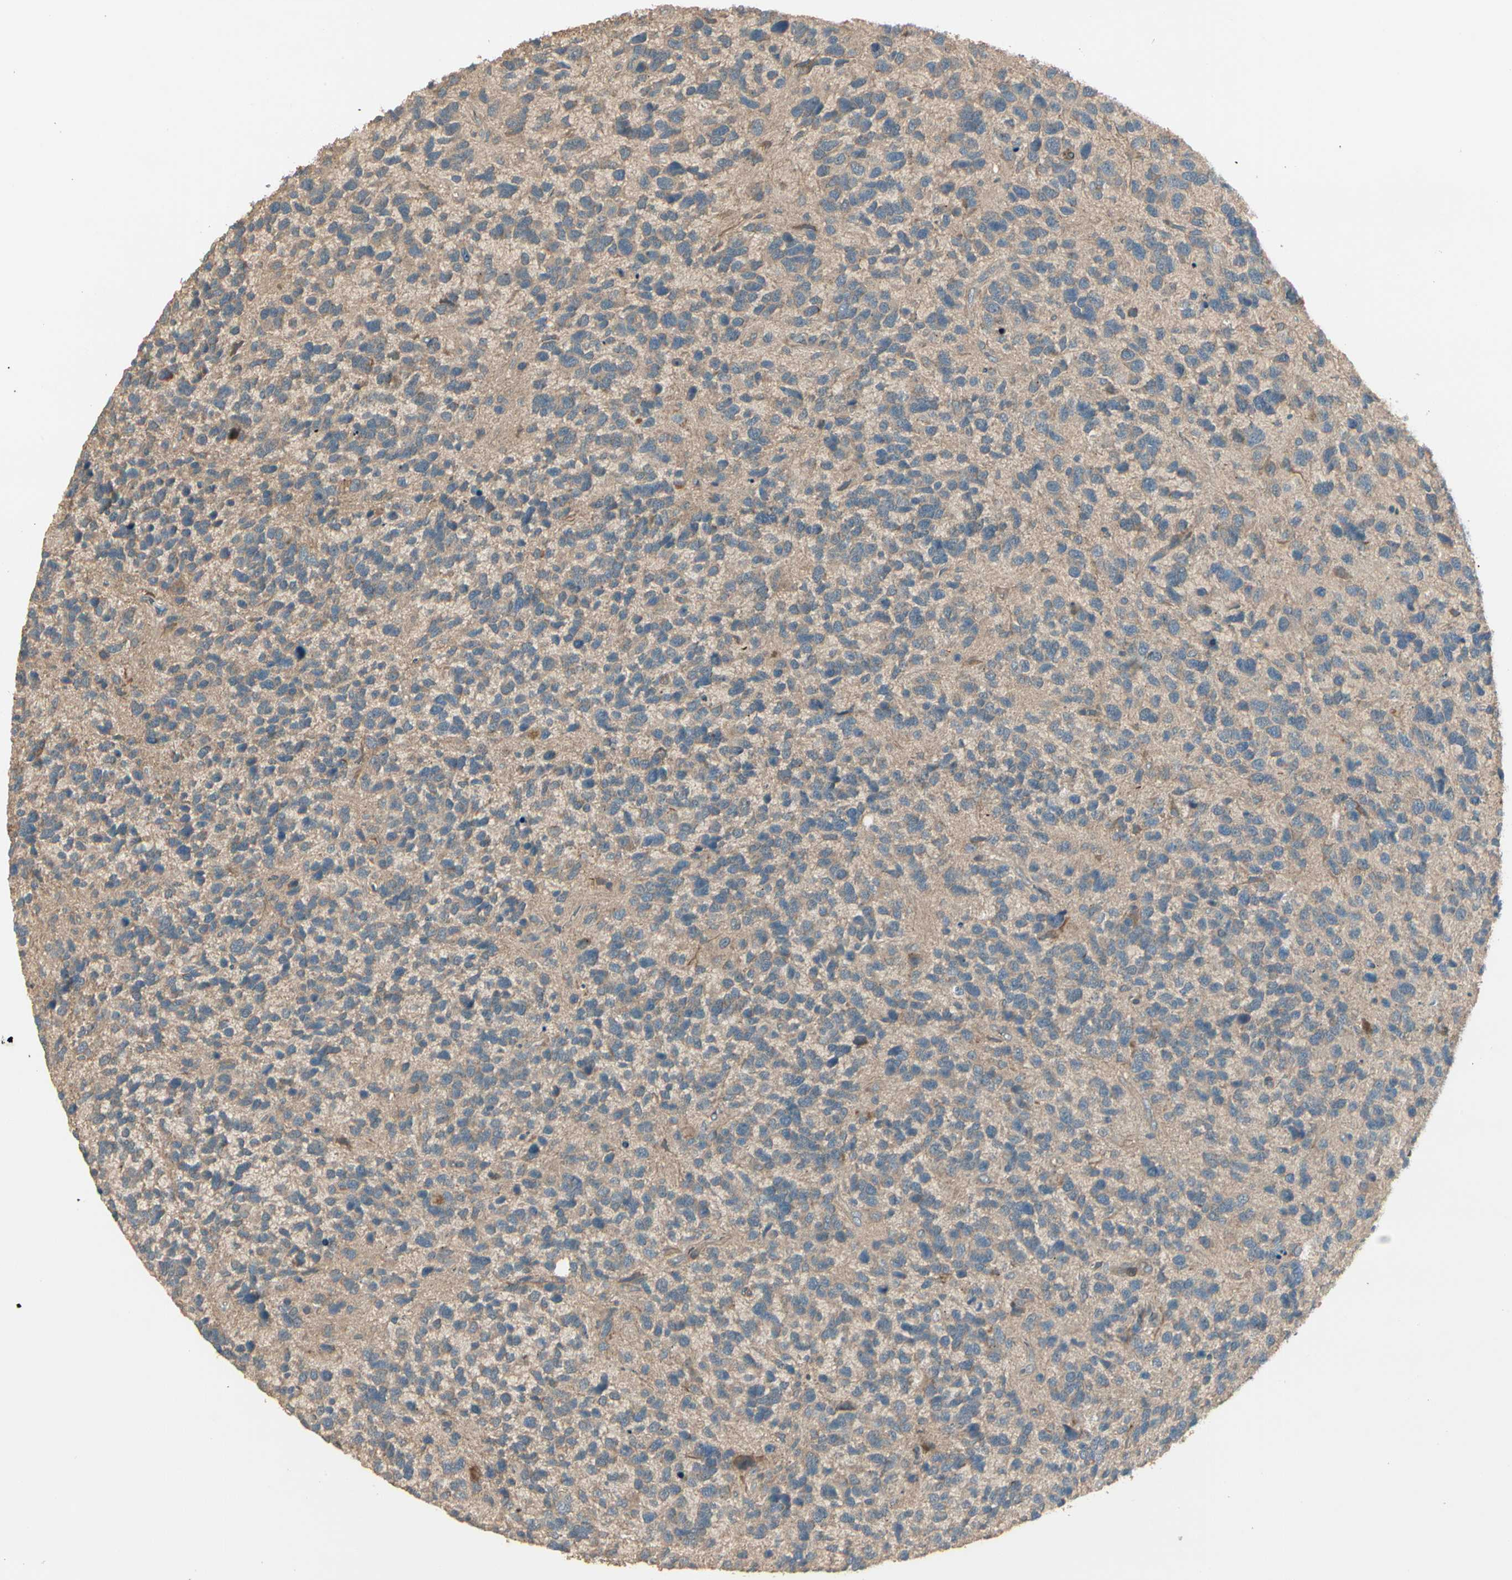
{"staining": {"intensity": "negative", "quantity": "none", "location": "none"}, "tissue": "glioma", "cell_type": "Tumor cells", "image_type": "cancer", "snomed": [{"axis": "morphology", "description": "Glioma, malignant, High grade"}, {"axis": "topography", "description": "Brain"}], "caption": "The immunohistochemistry (IHC) image has no significant positivity in tumor cells of high-grade glioma (malignant) tissue.", "gene": "ACVR1", "patient": {"sex": "female", "age": 58}}